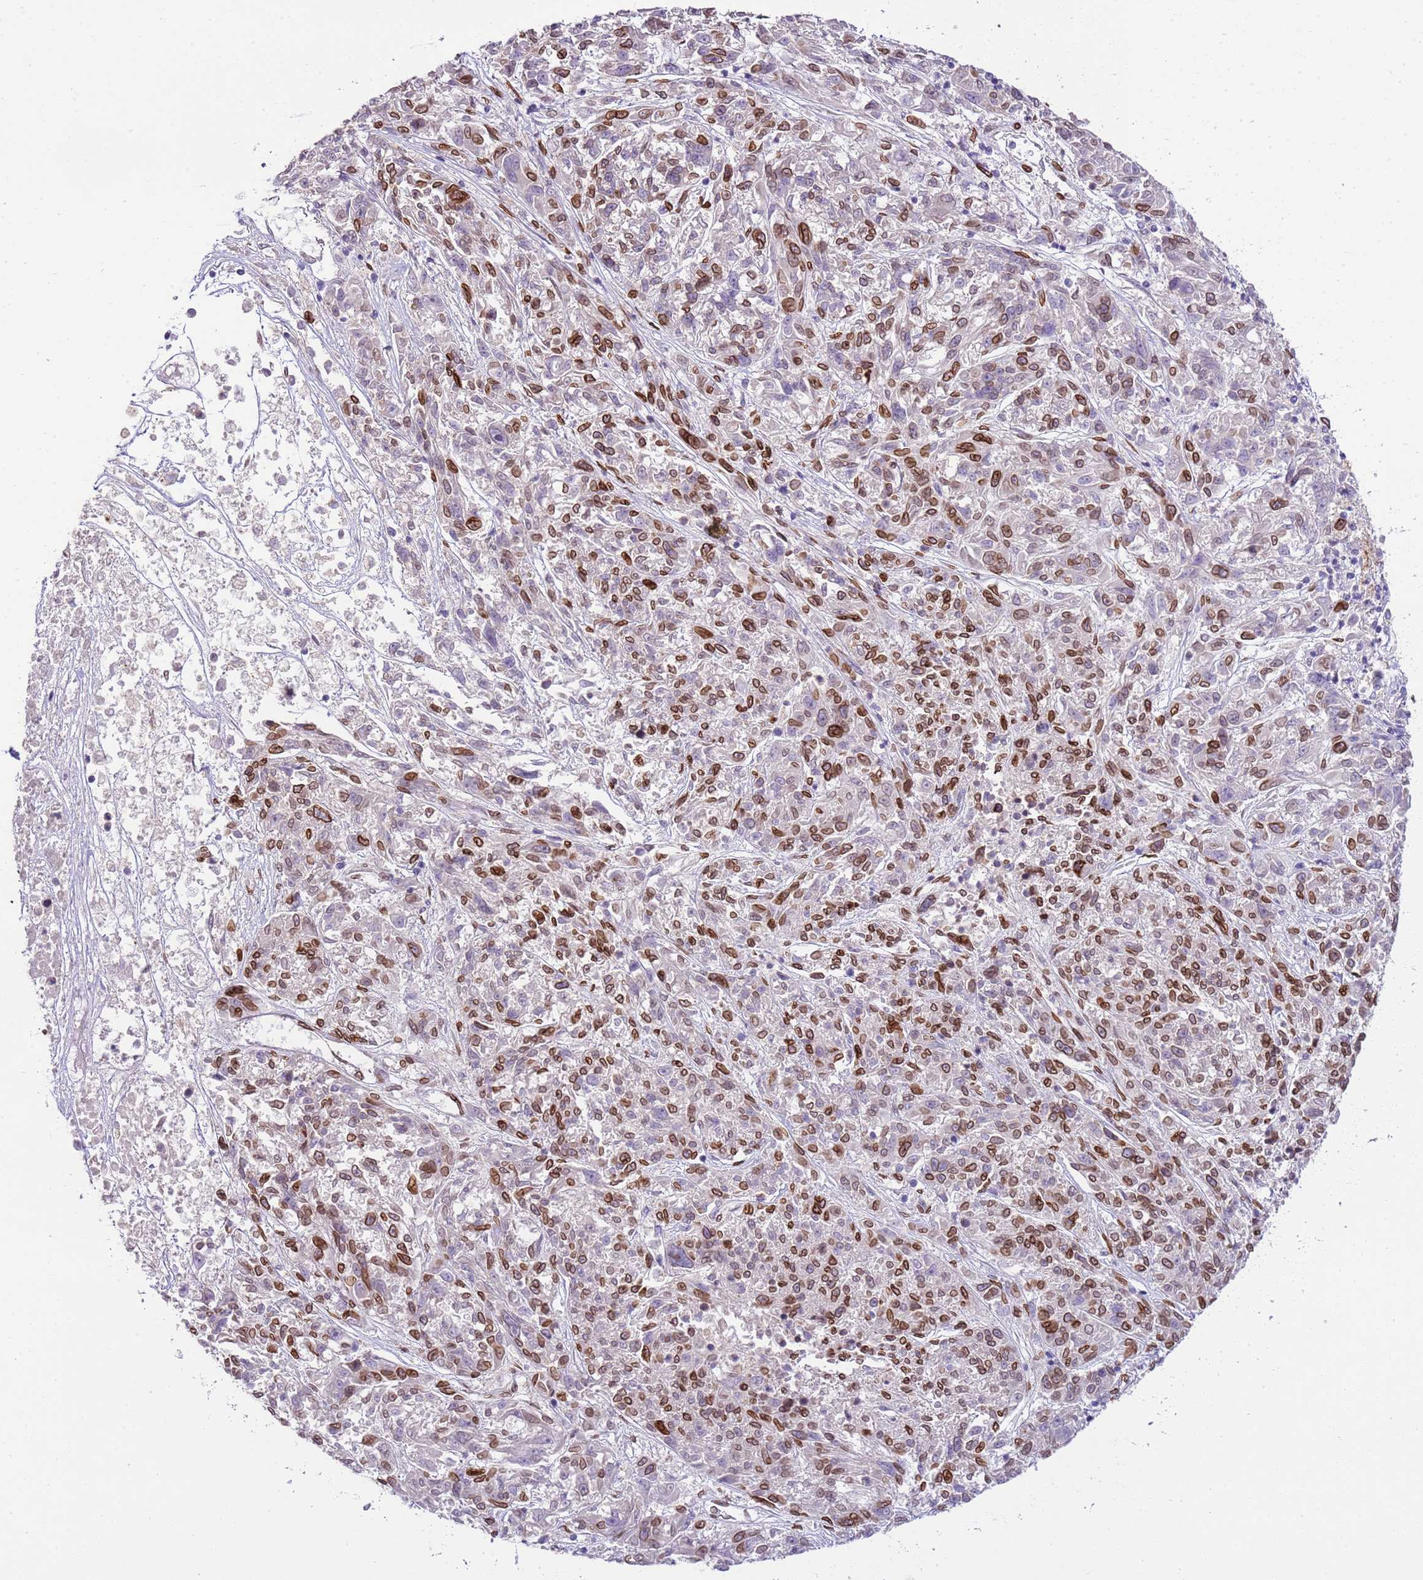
{"staining": {"intensity": "moderate", "quantity": ">75%", "location": "cytoplasmic/membranous,nuclear"}, "tissue": "melanoma", "cell_type": "Tumor cells", "image_type": "cancer", "snomed": [{"axis": "morphology", "description": "Malignant melanoma, NOS"}, {"axis": "topography", "description": "Skin"}], "caption": "This micrograph exhibits malignant melanoma stained with immunohistochemistry (IHC) to label a protein in brown. The cytoplasmic/membranous and nuclear of tumor cells show moderate positivity for the protein. Nuclei are counter-stained blue.", "gene": "TMEM47", "patient": {"sex": "male", "age": 53}}